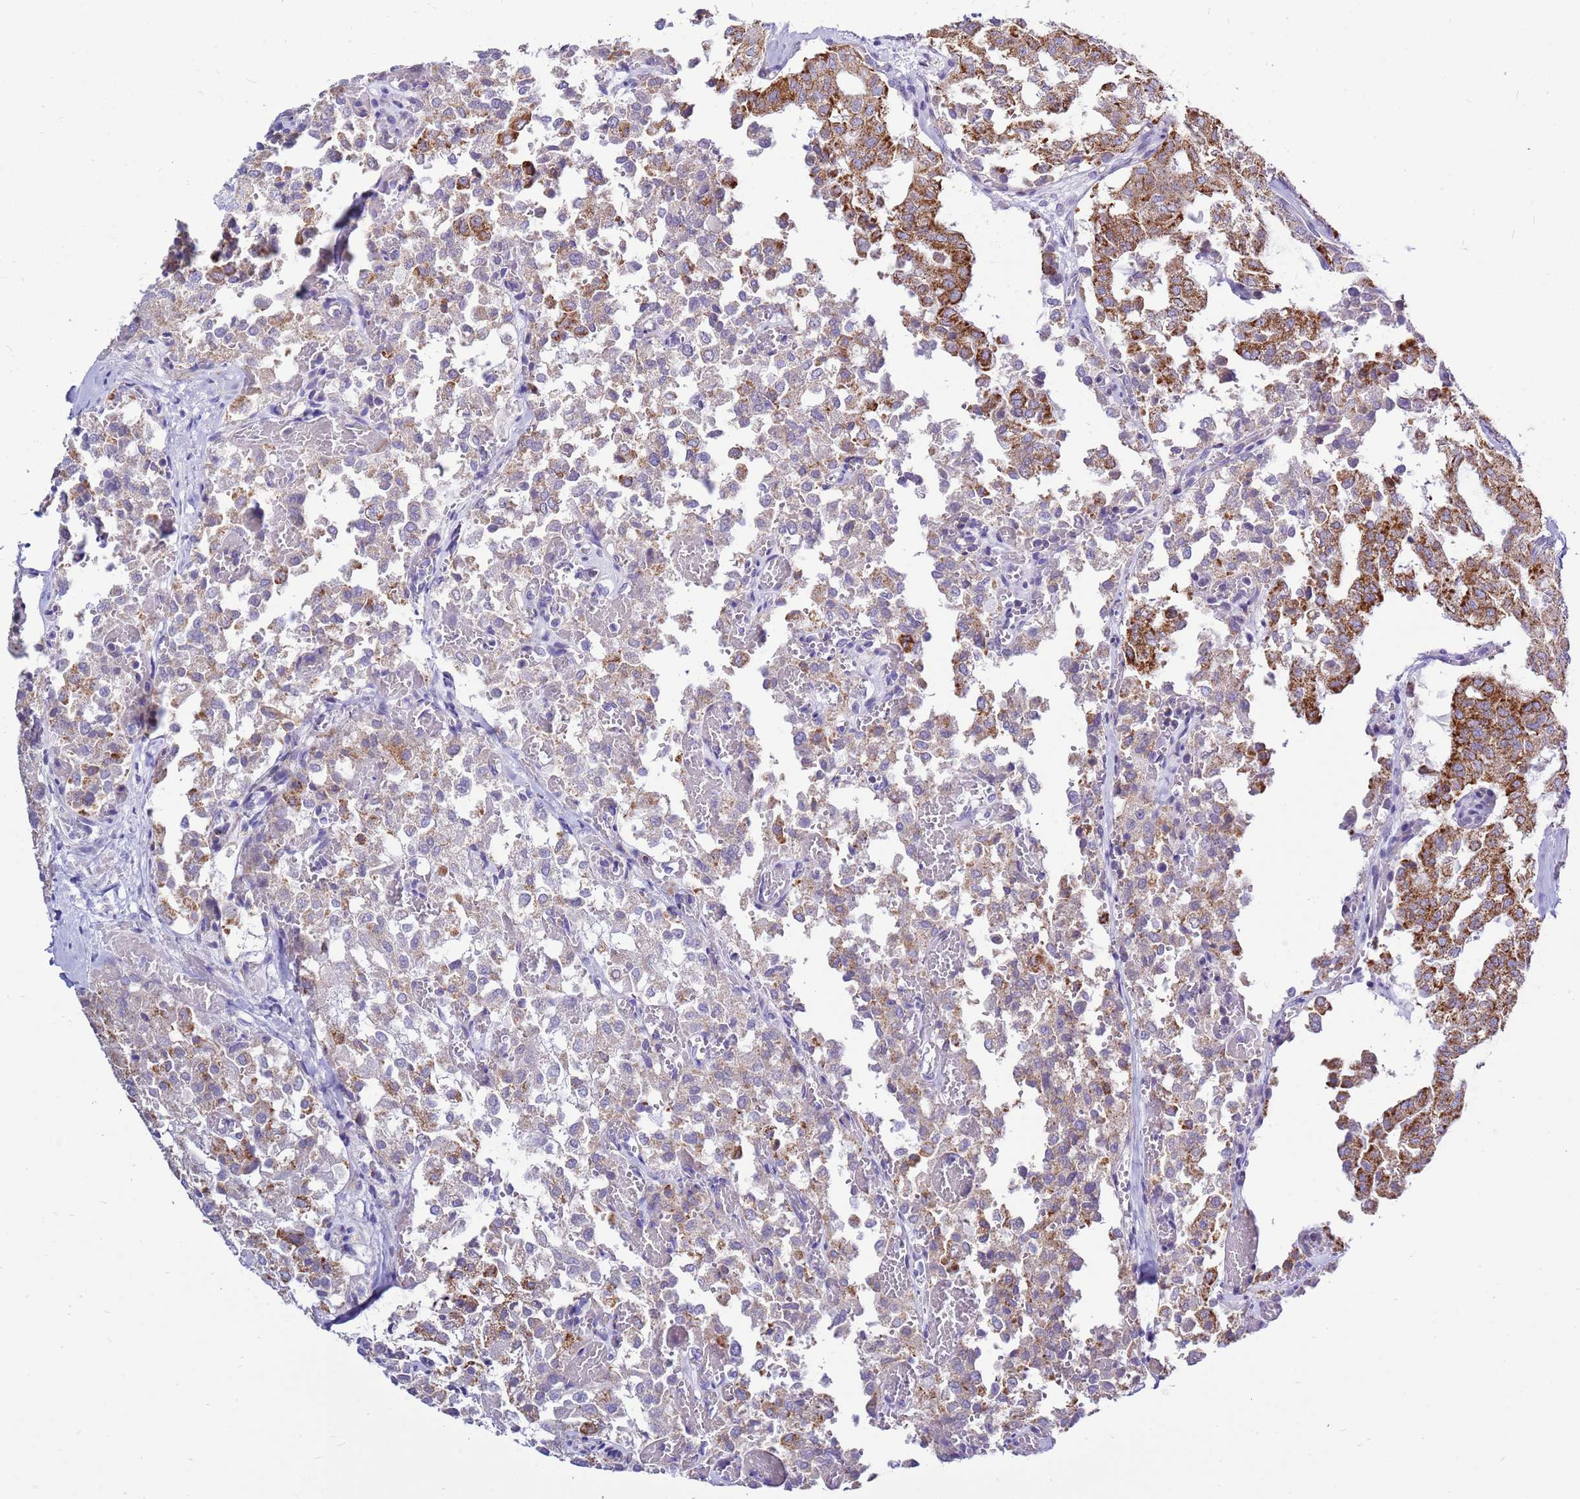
{"staining": {"intensity": "strong", "quantity": "<25%", "location": "cytoplasmic/membranous"}, "tissue": "thyroid cancer", "cell_type": "Tumor cells", "image_type": "cancer", "snomed": [{"axis": "morphology", "description": "Follicular adenoma carcinoma, NOS"}, {"axis": "topography", "description": "Thyroid gland"}], "caption": "Immunohistochemical staining of thyroid follicular adenoma carcinoma reveals strong cytoplasmic/membranous protein expression in about <25% of tumor cells.", "gene": "IGF1R", "patient": {"sex": "male", "age": 75}}